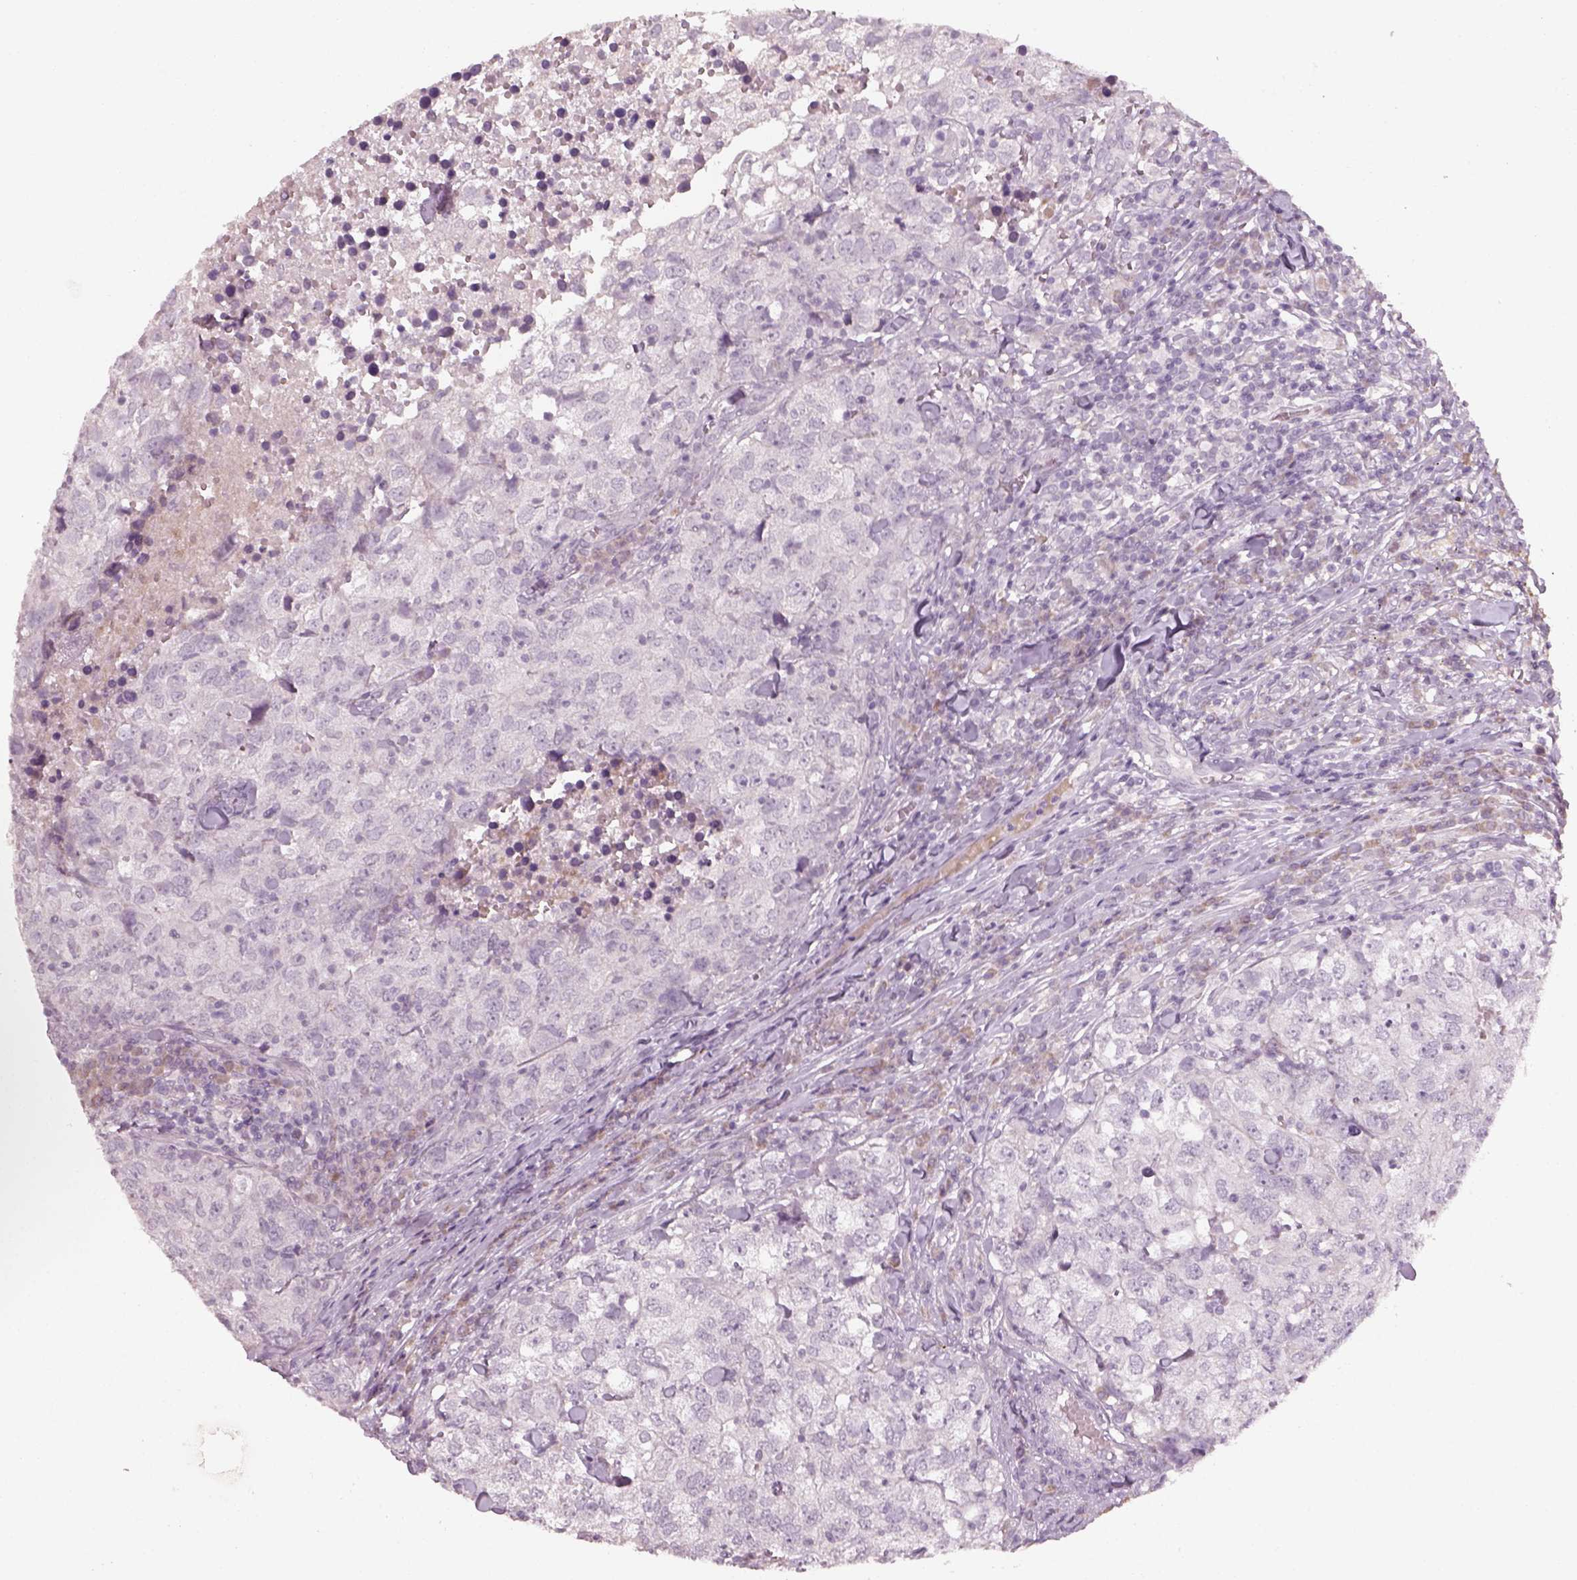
{"staining": {"intensity": "negative", "quantity": "none", "location": "none"}, "tissue": "breast cancer", "cell_type": "Tumor cells", "image_type": "cancer", "snomed": [{"axis": "morphology", "description": "Duct carcinoma"}, {"axis": "topography", "description": "Breast"}], "caption": "Invasive ductal carcinoma (breast) stained for a protein using IHC reveals no expression tumor cells.", "gene": "PENK", "patient": {"sex": "female", "age": 30}}